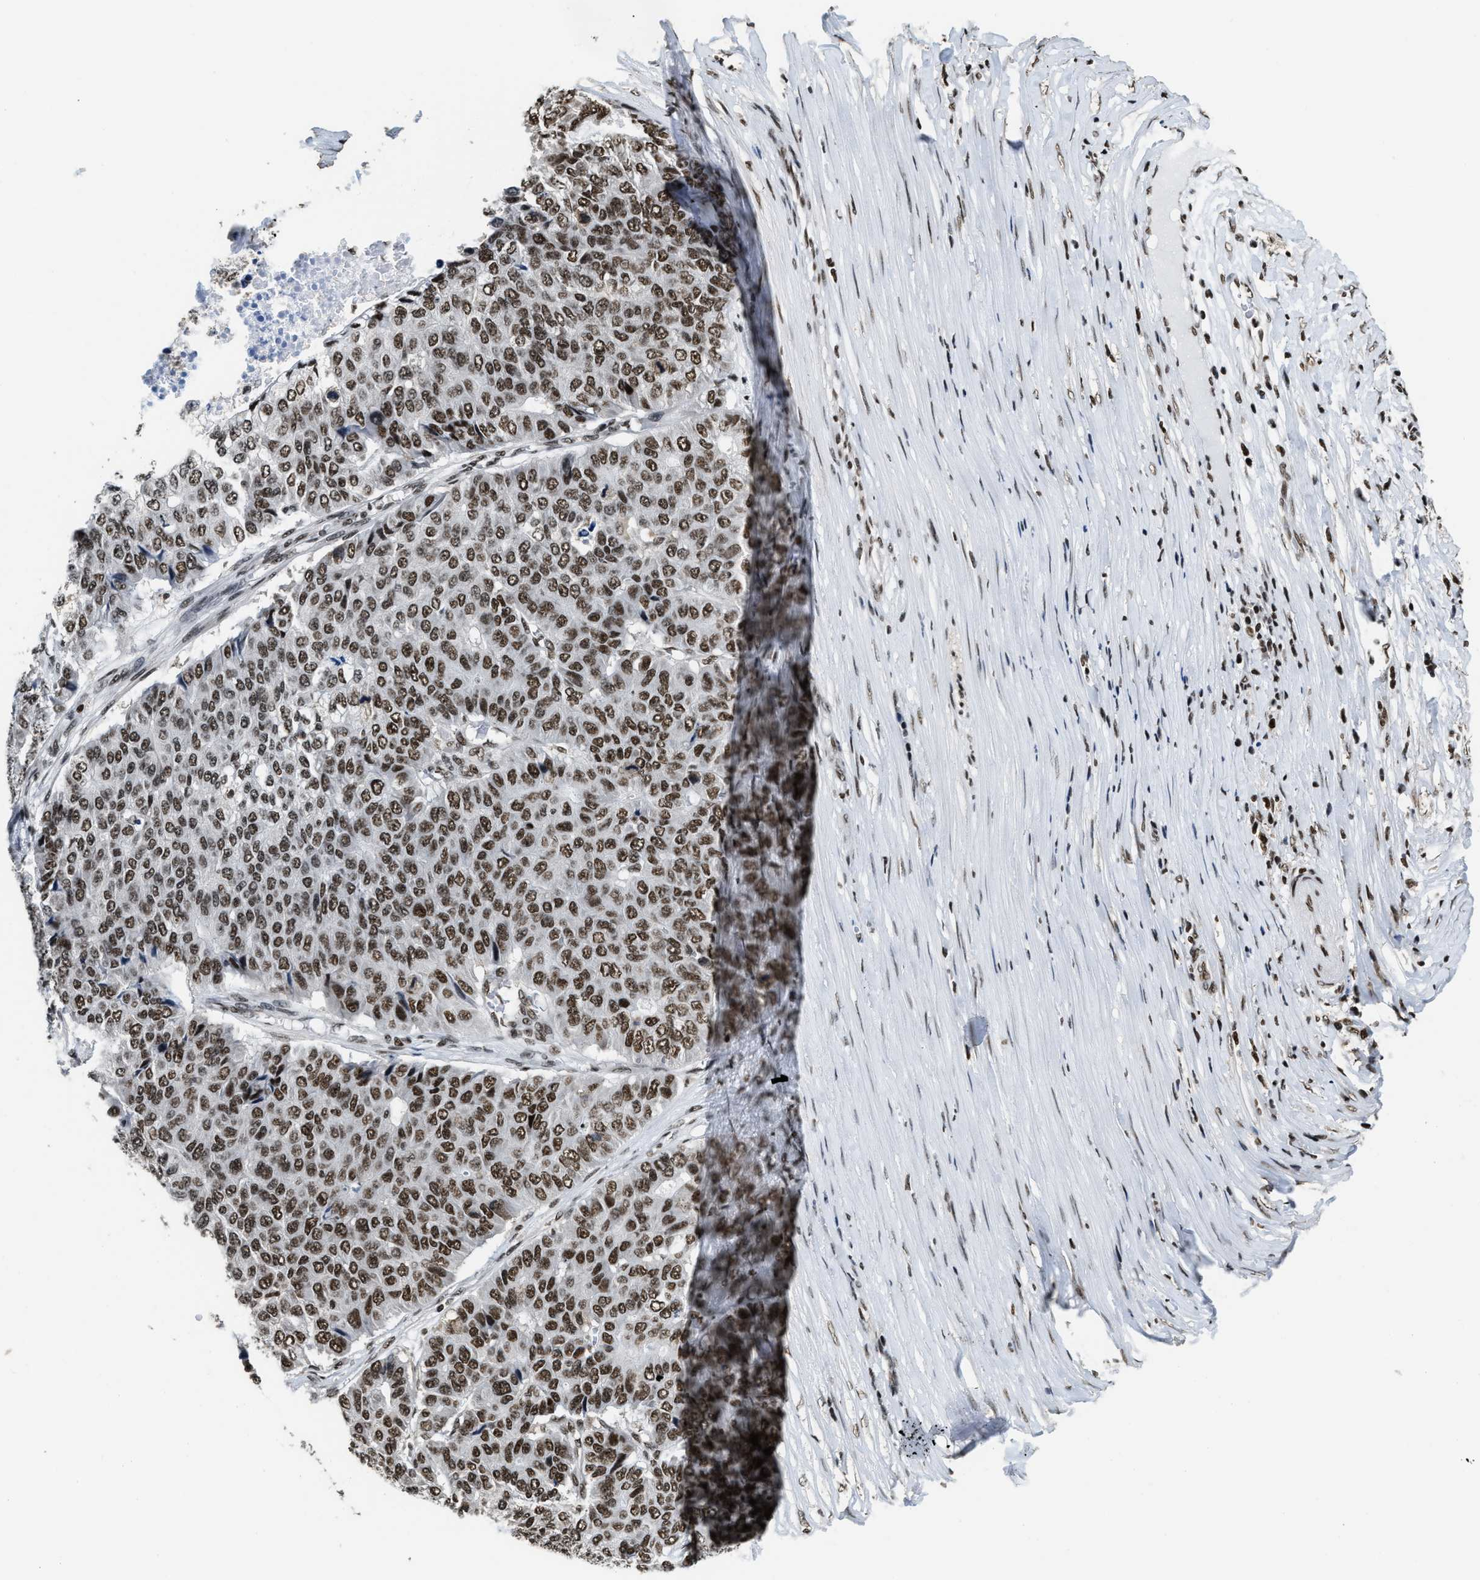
{"staining": {"intensity": "moderate", "quantity": ">75%", "location": "nuclear"}, "tissue": "pancreatic cancer", "cell_type": "Tumor cells", "image_type": "cancer", "snomed": [{"axis": "morphology", "description": "Adenocarcinoma, NOS"}, {"axis": "topography", "description": "Pancreas"}], "caption": "Approximately >75% of tumor cells in adenocarcinoma (pancreatic) reveal moderate nuclear protein positivity as visualized by brown immunohistochemical staining.", "gene": "RAD21", "patient": {"sex": "male", "age": 50}}